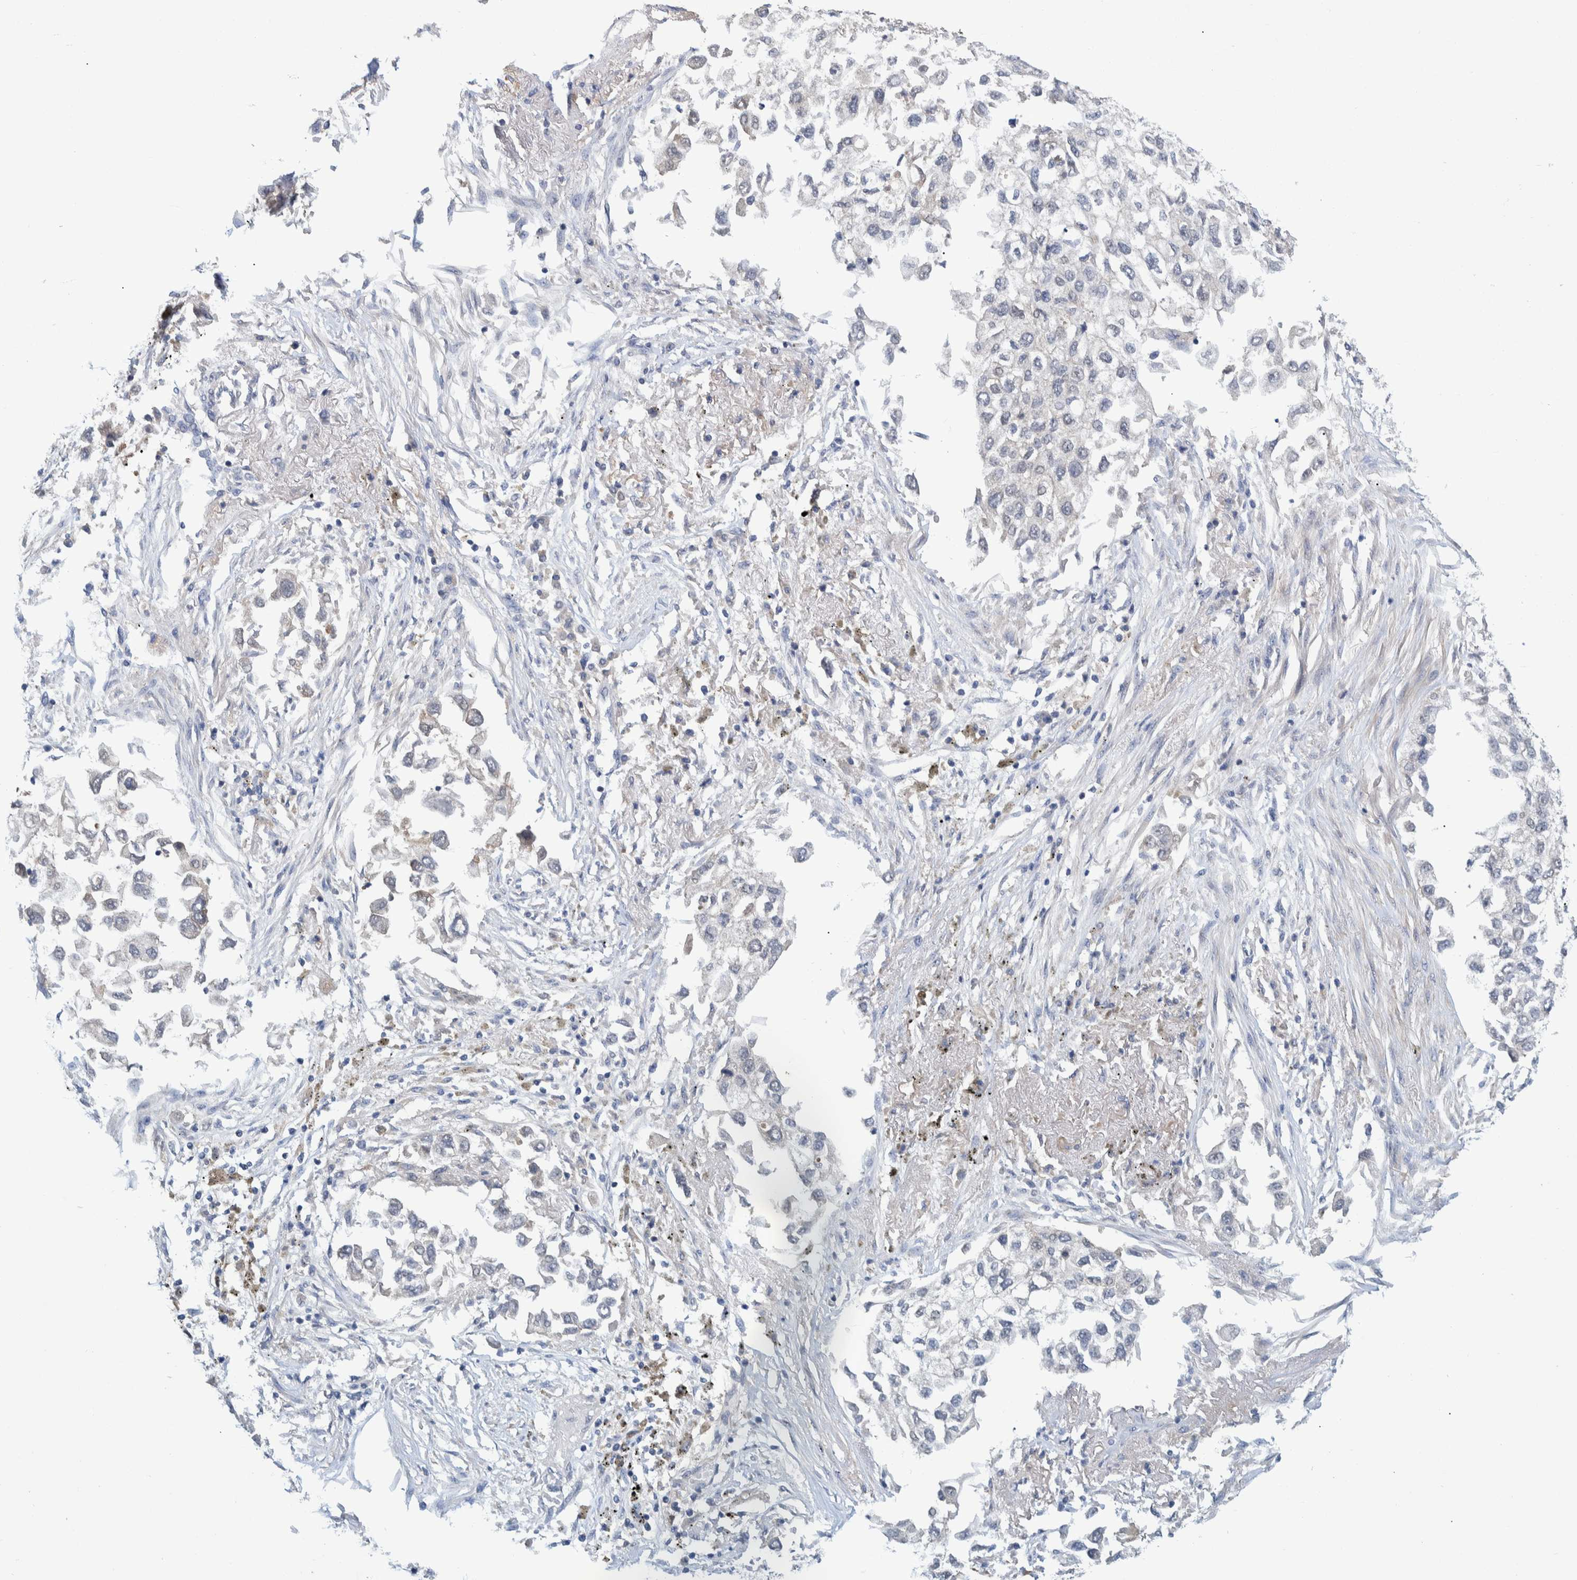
{"staining": {"intensity": "negative", "quantity": "none", "location": "none"}, "tissue": "lung cancer", "cell_type": "Tumor cells", "image_type": "cancer", "snomed": [{"axis": "morphology", "description": "Inflammation, NOS"}, {"axis": "morphology", "description": "Adenocarcinoma, NOS"}, {"axis": "topography", "description": "Lung"}], "caption": "Immunohistochemistry (IHC) of adenocarcinoma (lung) shows no staining in tumor cells. (Brightfield microscopy of DAB (3,3'-diaminobenzidine) immunohistochemistry at high magnification).", "gene": "PCYT2", "patient": {"sex": "male", "age": 63}}